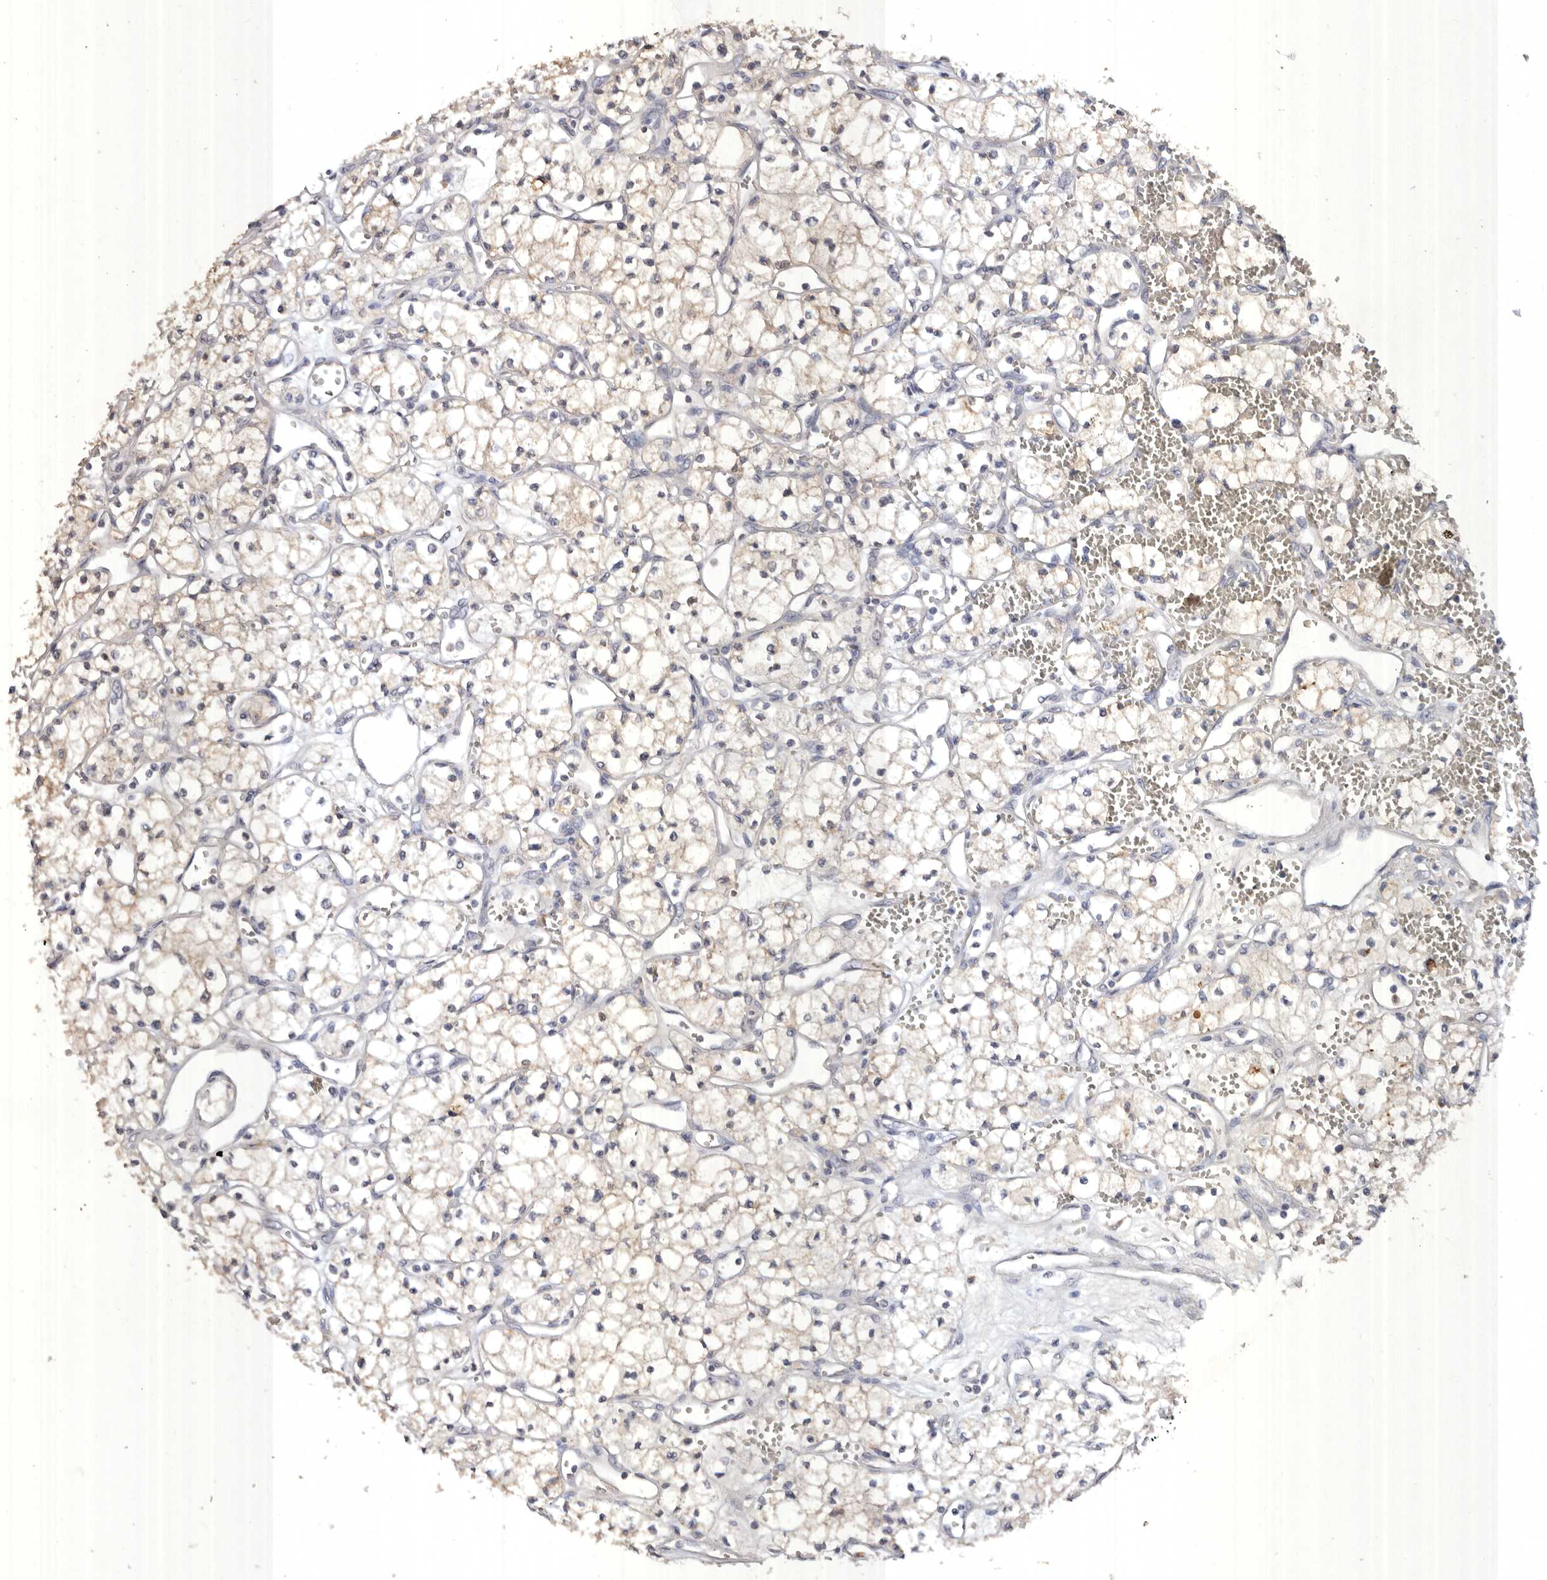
{"staining": {"intensity": "weak", "quantity": "25%-75%", "location": "cytoplasmic/membranous"}, "tissue": "renal cancer", "cell_type": "Tumor cells", "image_type": "cancer", "snomed": [{"axis": "morphology", "description": "Adenocarcinoma, NOS"}, {"axis": "topography", "description": "Kidney"}], "caption": "Renal cancer was stained to show a protein in brown. There is low levels of weak cytoplasmic/membranous staining in approximately 25%-75% of tumor cells.", "gene": "EDEM1", "patient": {"sex": "male", "age": 59}}